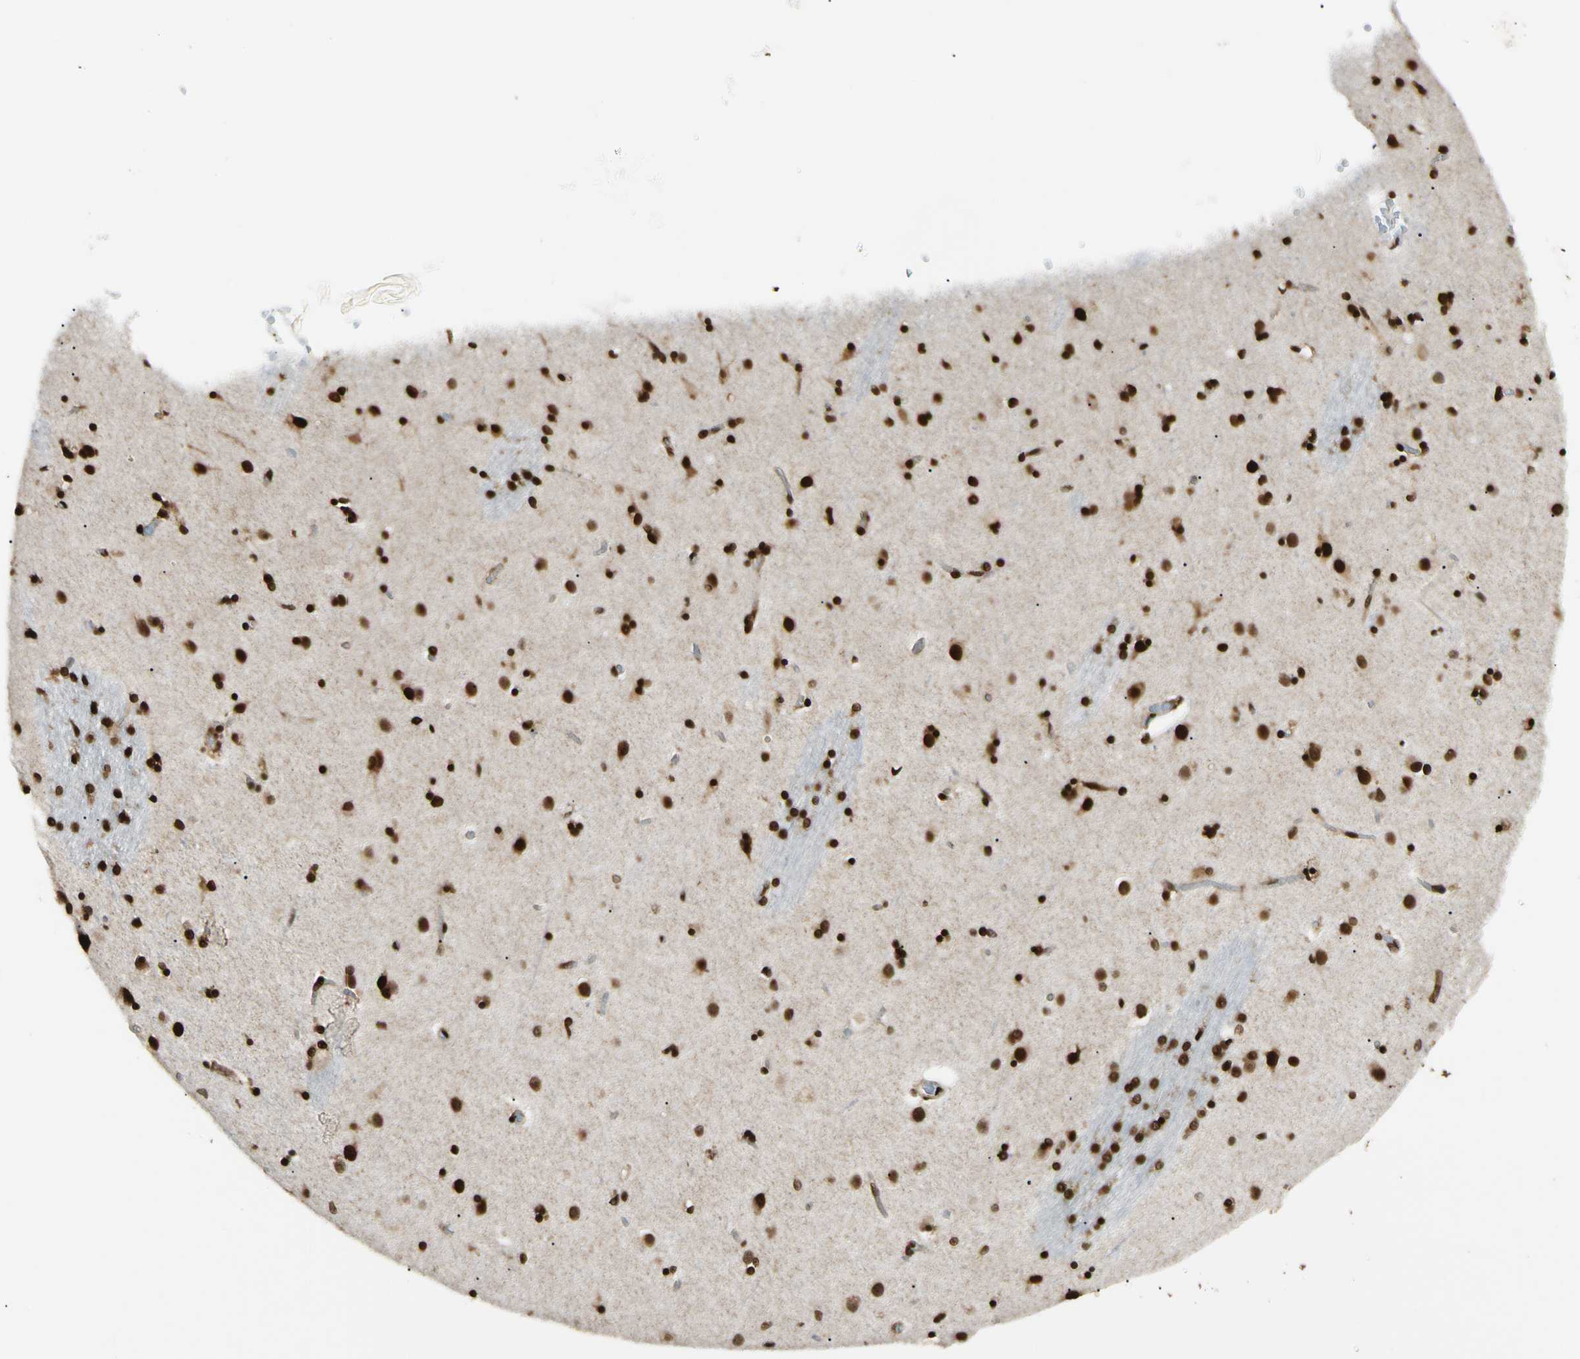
{"staining": {"intensity": "strong", "quantity": ">75%", "location": "nuclear"}, "tissue": "caudate", "cell_type": "Glial cells", "image_type": "normal", "snomed": [{"axis": "morphology", "description": "Normal tissue, NOS"}, {"axis": "topography", "description": "Lateral ventricle wall"}], "caption": "The photomicrograph demonstrates staining of unremarkable caudate, revealing strong nuclear protein staining (brown color) within glial cells. The protein is stained brown, and the nuclei are stained in blue (DAB IHC with brightfield microscopy, high magnification).", "gene": "FUS", "patient": {"sex": "female", "age": 54}}